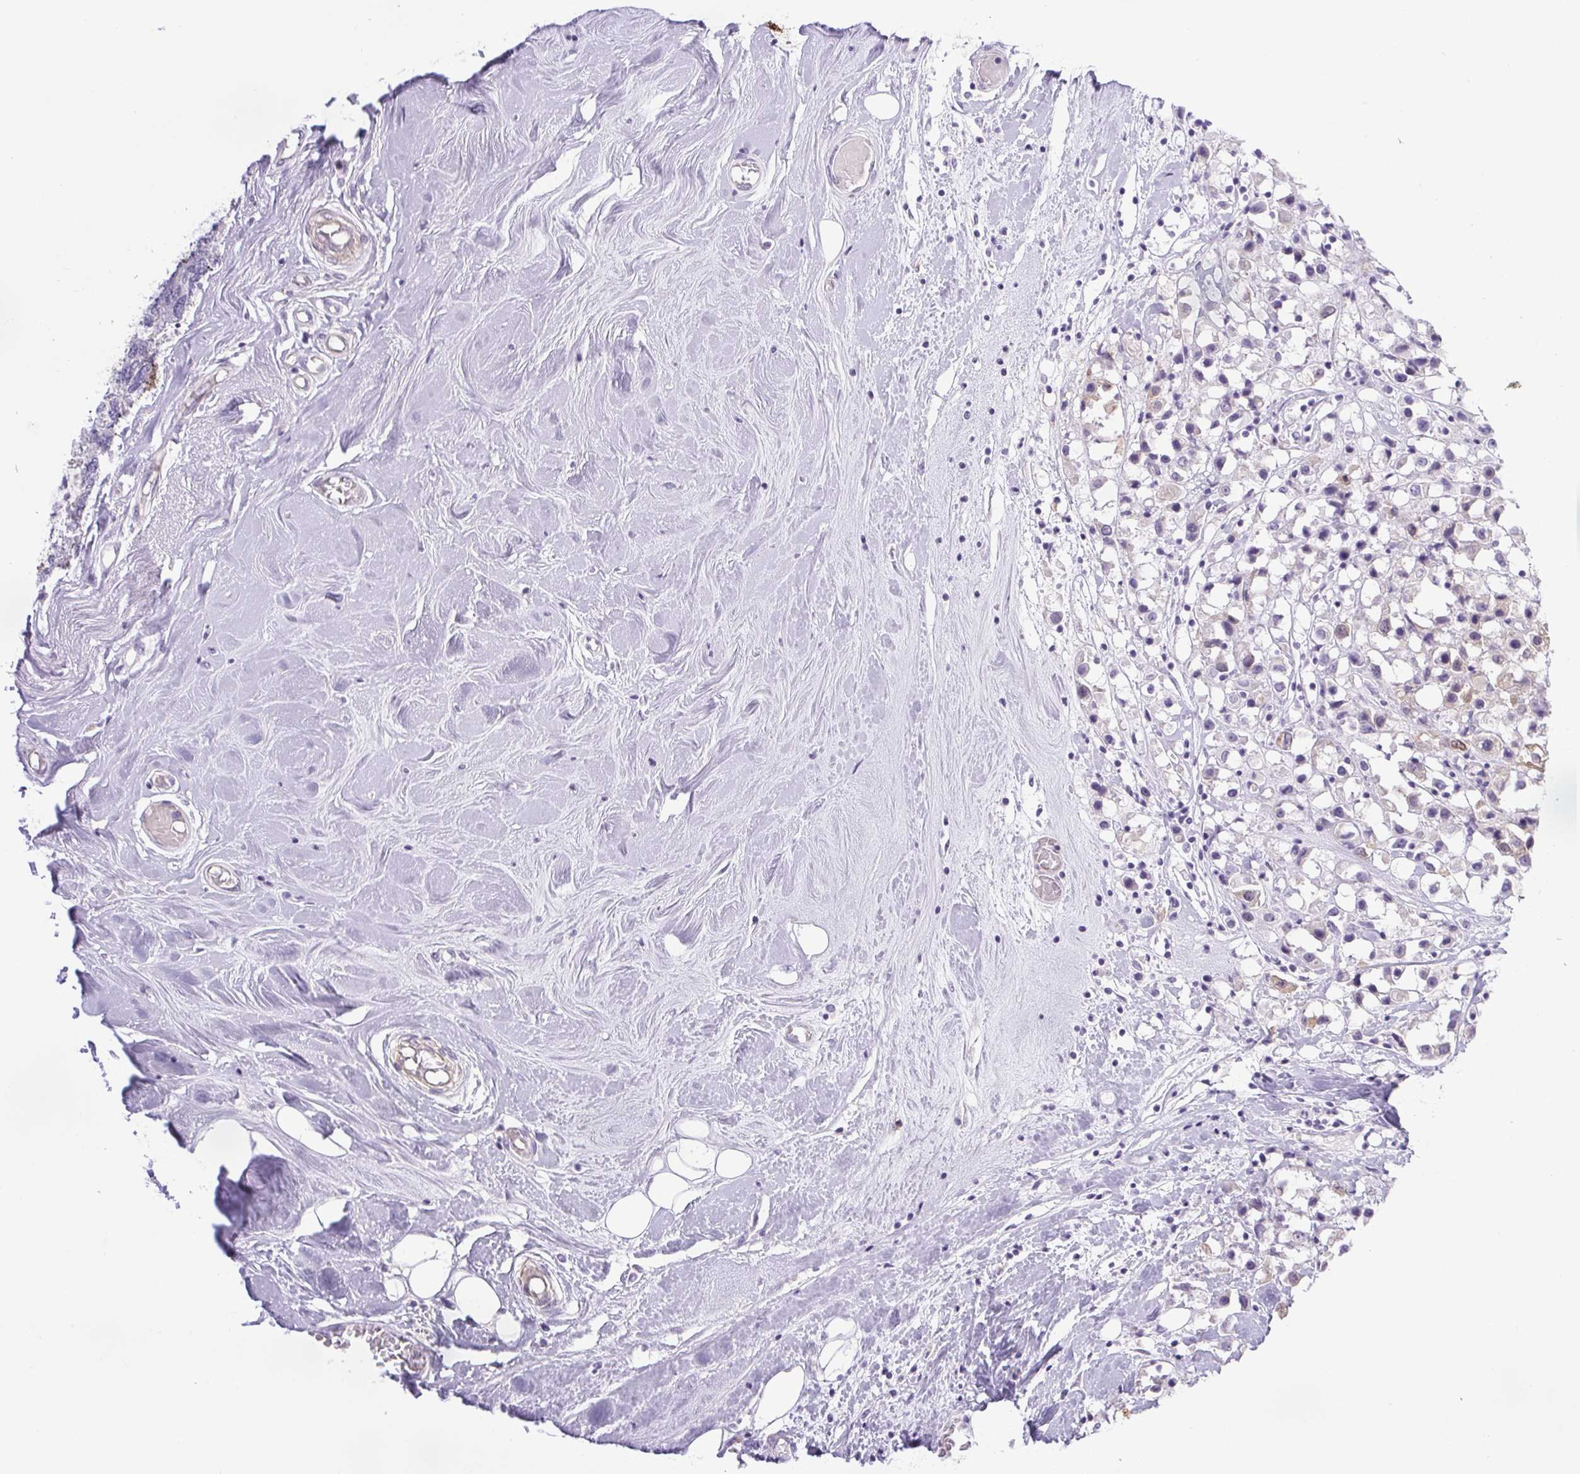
{"staining": {"intensity": "moderate", "quantity": "<25%", "location": "cytoplasmic/membranous"}, "tissue": "breast cancer", "cell_type": "Tumor cells", "image_type": "cancer", "snomed": [{"axis": "morphology", "description": "Duct carcinoma"}, {"axis": "topography", "description": "Breast"}], "caption": "Breast invasive ductal carcinoma stained for a protein shows moderate cytoplasmic/membranous positivity in tumor cells. (Stains: DAB (3,3'-diaminobenzidine) in brown, nuclei in blue, Microscopy: brightfield microscopy at high magnification).", "gene": "BCAS1", "patient": {"sex": "female", "age": 61}}